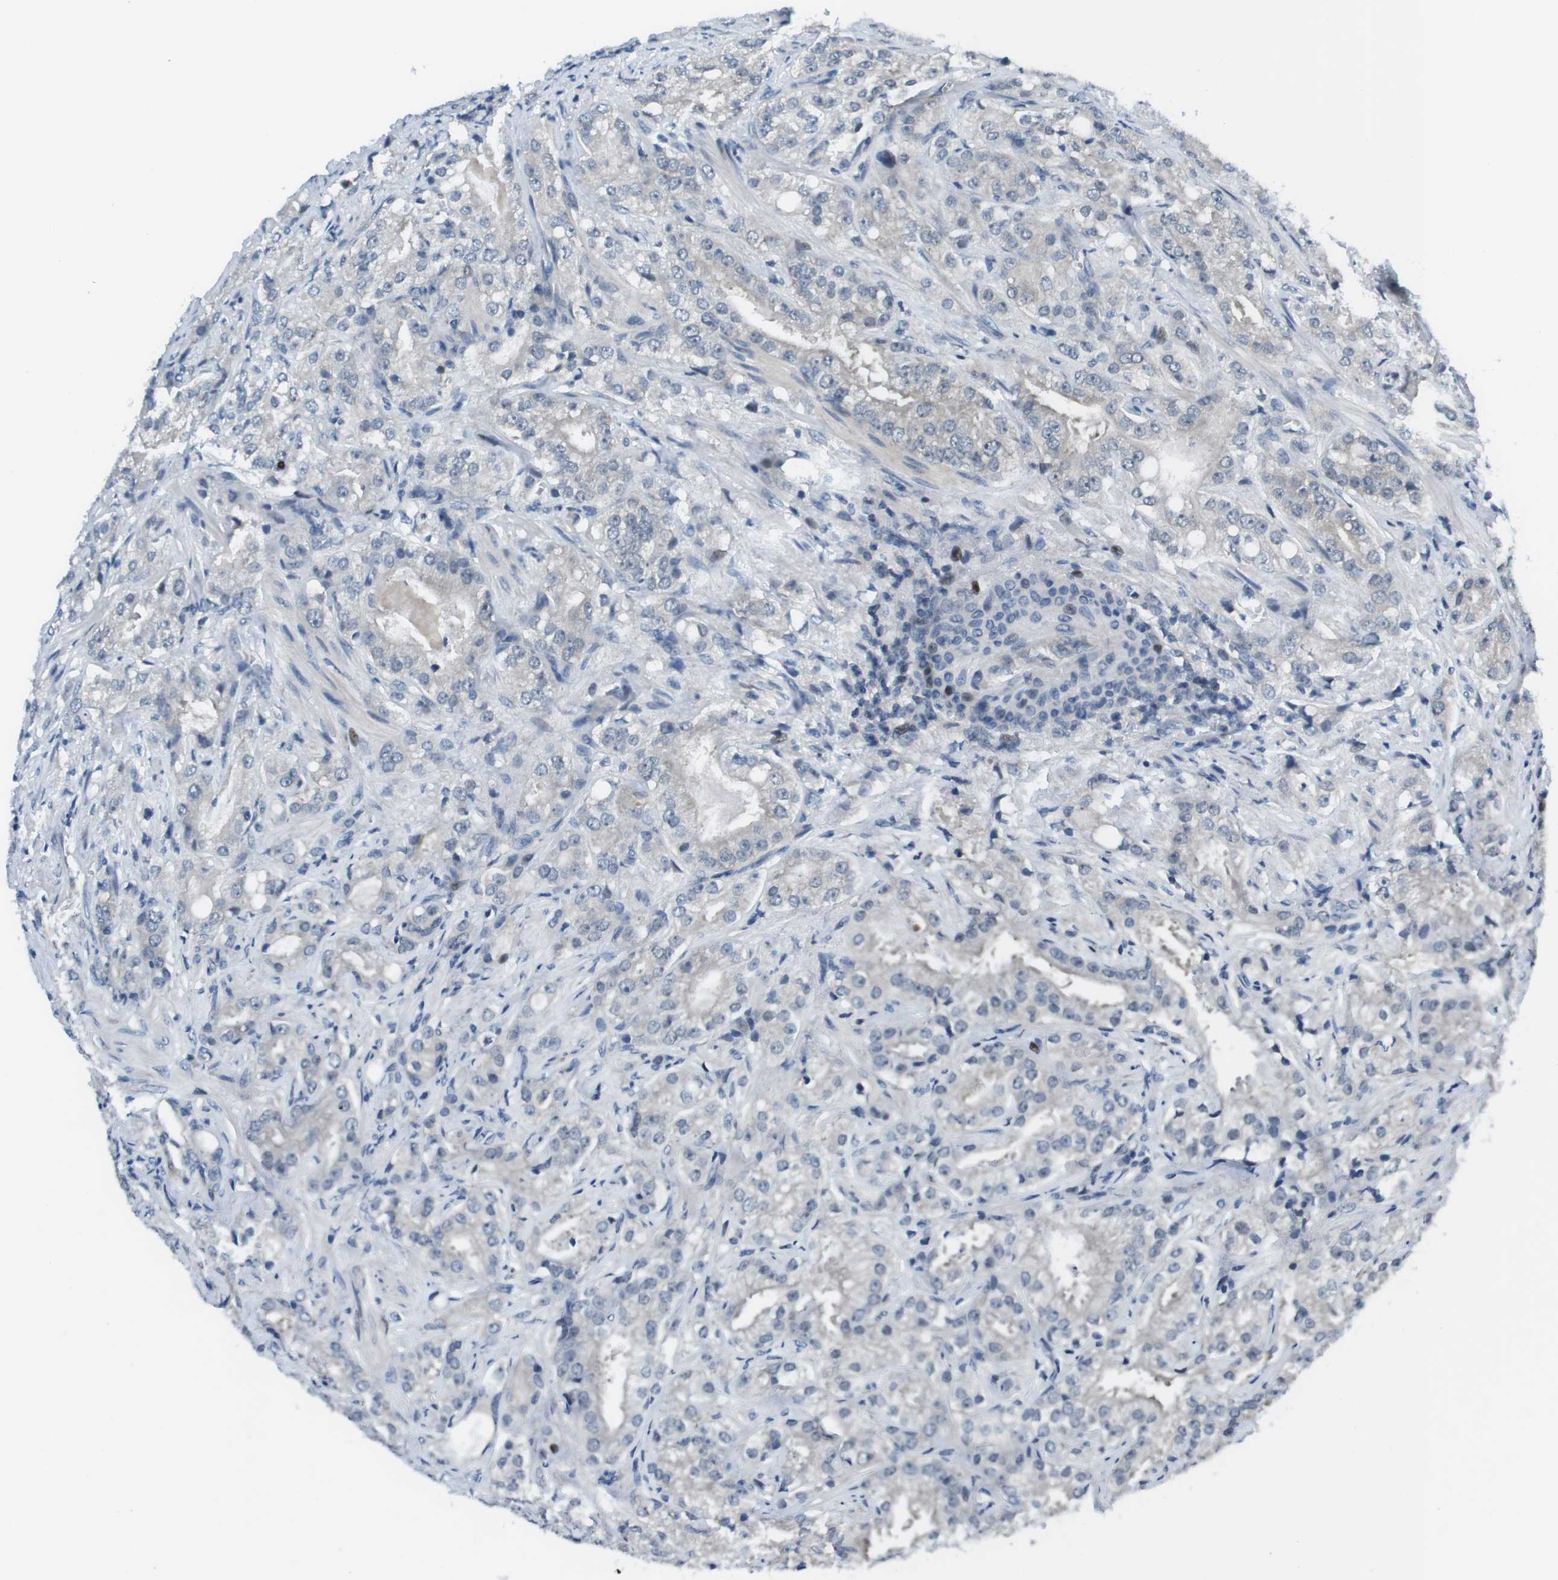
{"staining": {"intensity": "negative", "quantity": "none", "location": "none"}, "tissue": "prostate cancer", "cell_type": "Tumor cells", "image_type": "cancer", "snomed": [{"axis": "morphology", "description": "Adenocarcinoma, High grade"}, {"axis": "topography", "description": "Prostate"}], "caption": "The IHC photomicrograph has no significant positivity in tumor cells of prostate cancer tissue.", "gene": "NEK4", "patient": {"sex": "male", "age": 64}}